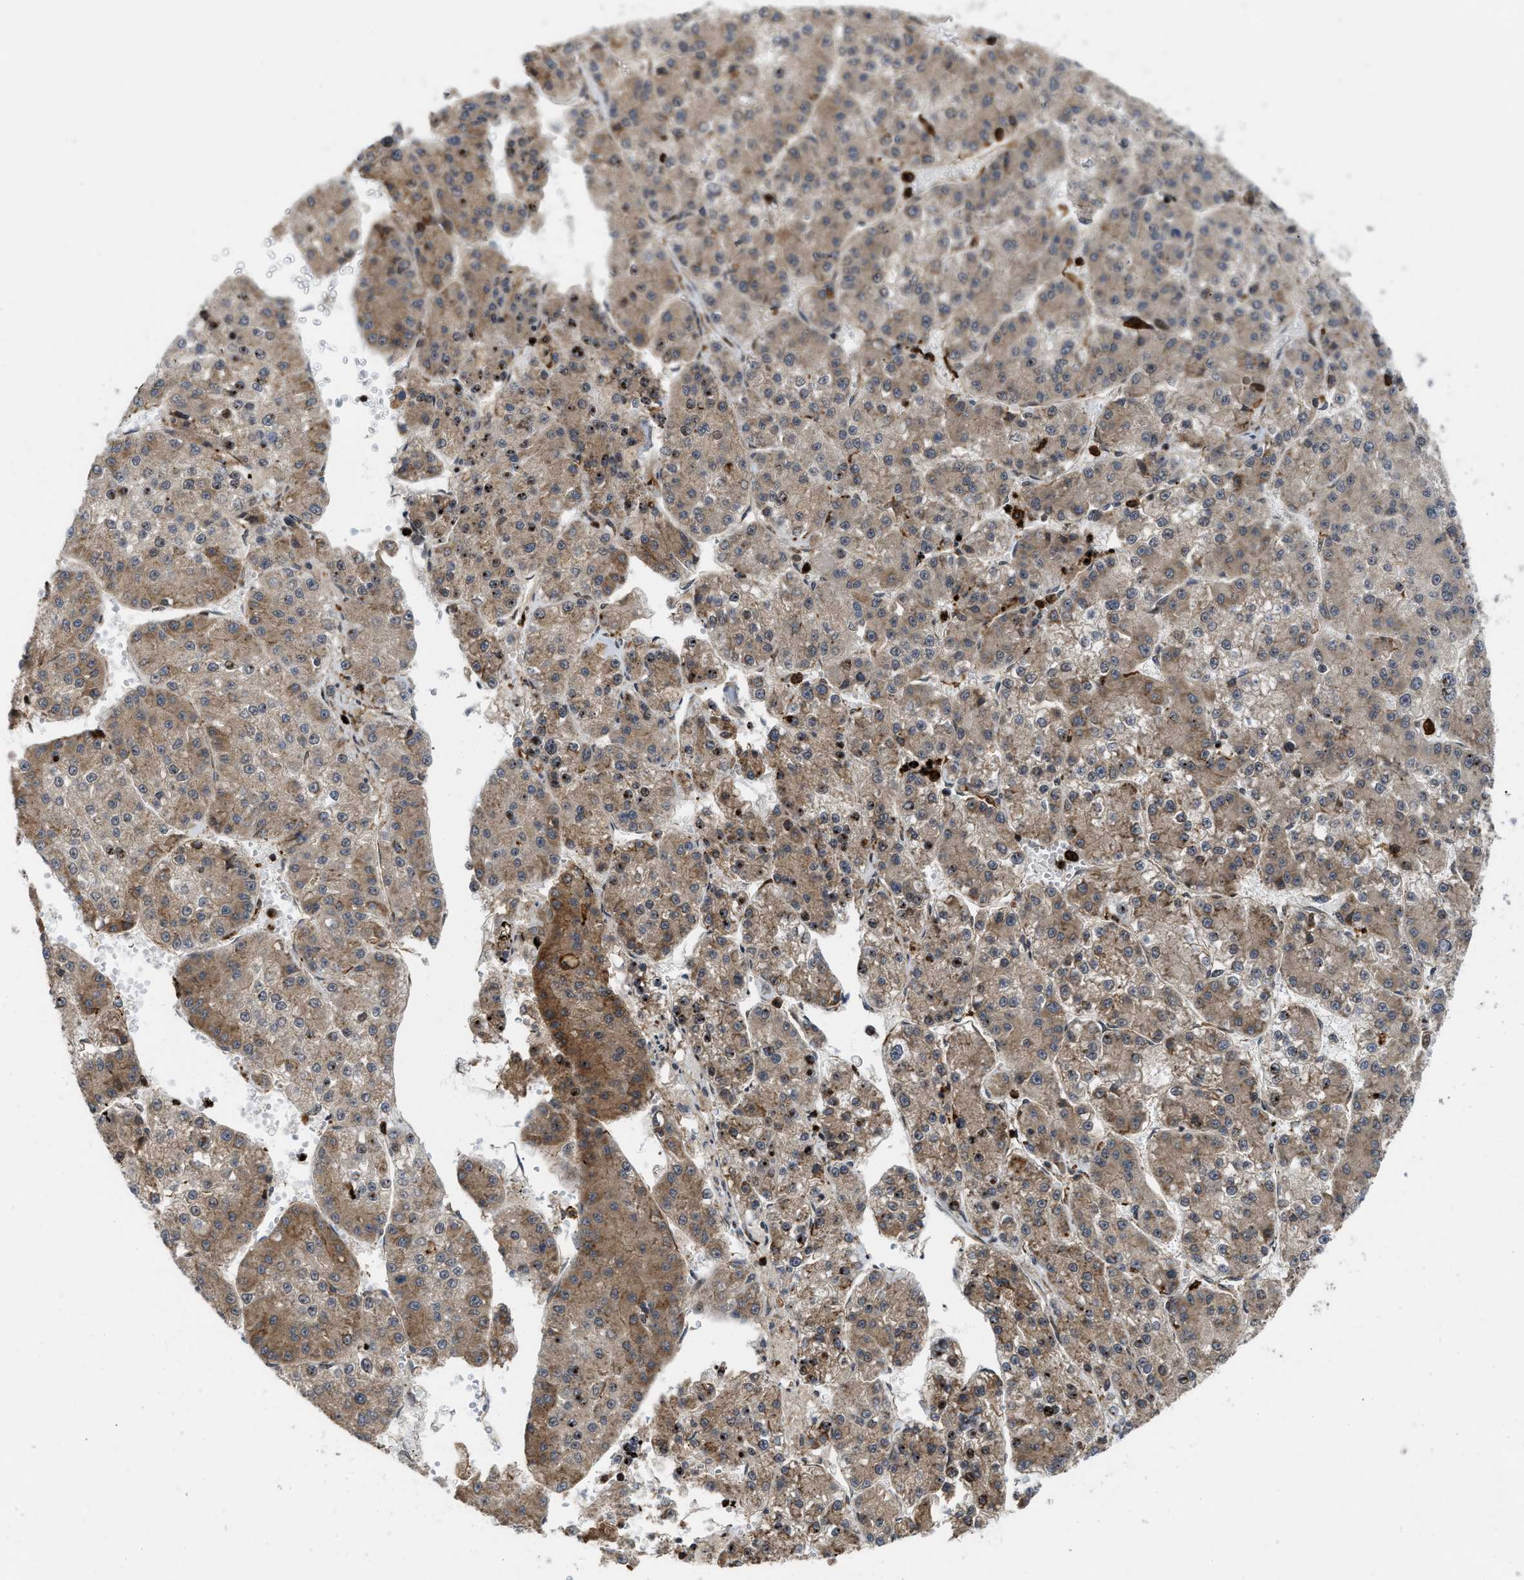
{"staining": {"intensity": "moderate", "quantity": ">75%", "location": "cytoplasmic/membranous"}, "tissue": "liver cancer", "cell_type": "Tumor cells", "image_type": "cancer", "snomed": [{"axis": "morphology", "description": "Carcinoma, Hepatocellular, NOS"}, {"axis": "topography", "description": "Liver"}], "caption": "Liver cancer (hepatocellular carcinoma) tissue shows moderate cytoplasmic/membranous expression in approximately >75% of tumor cells", "gene": "IQCE", "patient": {"sex": "female", "age": 73}}